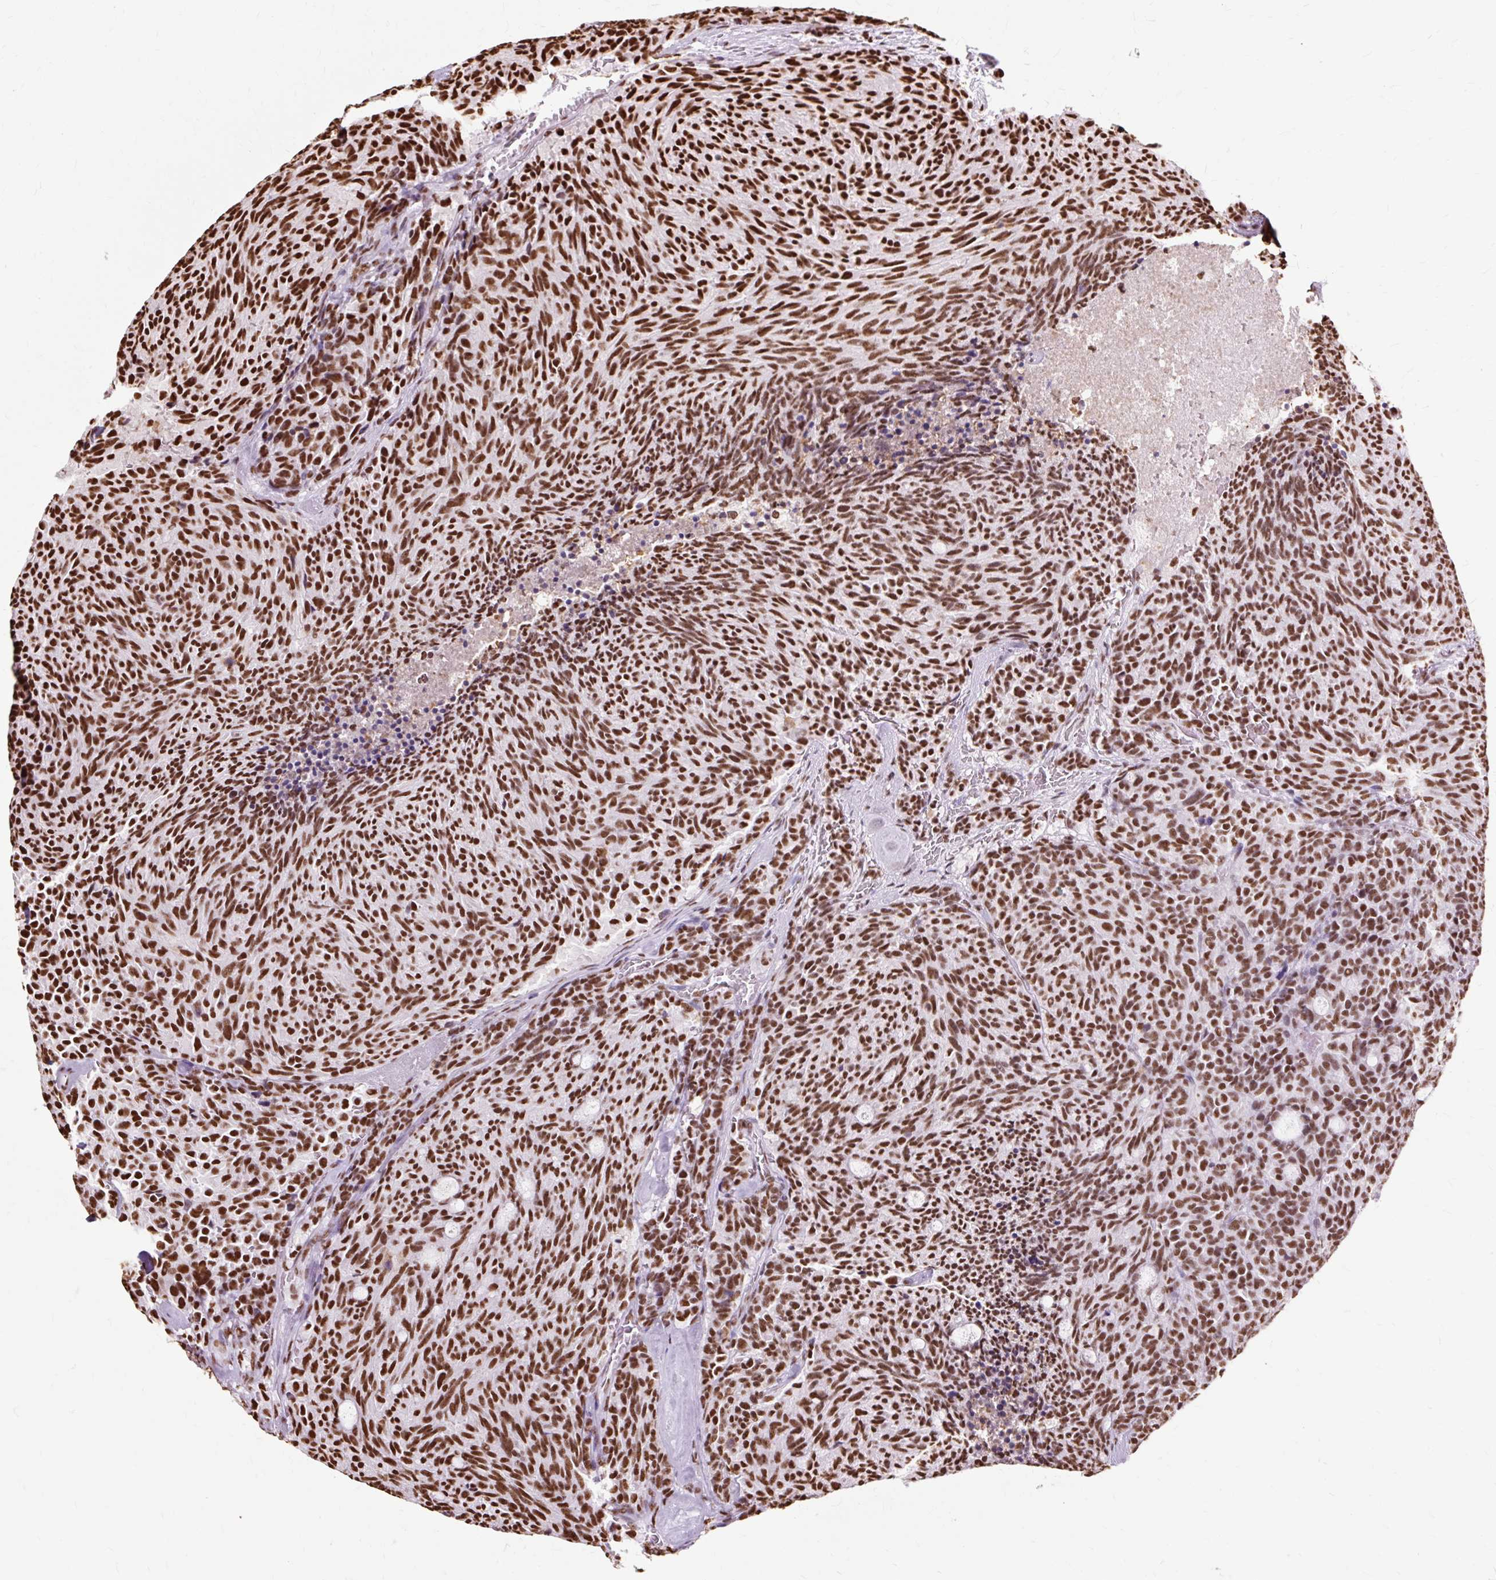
{"staining": {"intensity": "strong", "quantity": ">75%", "location": "nuclear"}, "tissue": "carcinoid", "cell_type": "Tumor cells", "image_type": "cancer", "snomed": [{"axis": "morphology", "description": "Carcinoid, malignant, NOS"}, {"axis": "topography", "description": "Pancreas"}], "caption": "Human carcinoid stained with a brown dye displays strong nuclear positive positivity in about >75% of tumor cells.", "gene": "XRCC6", "patient": {"sex": "female", "age": 54}}